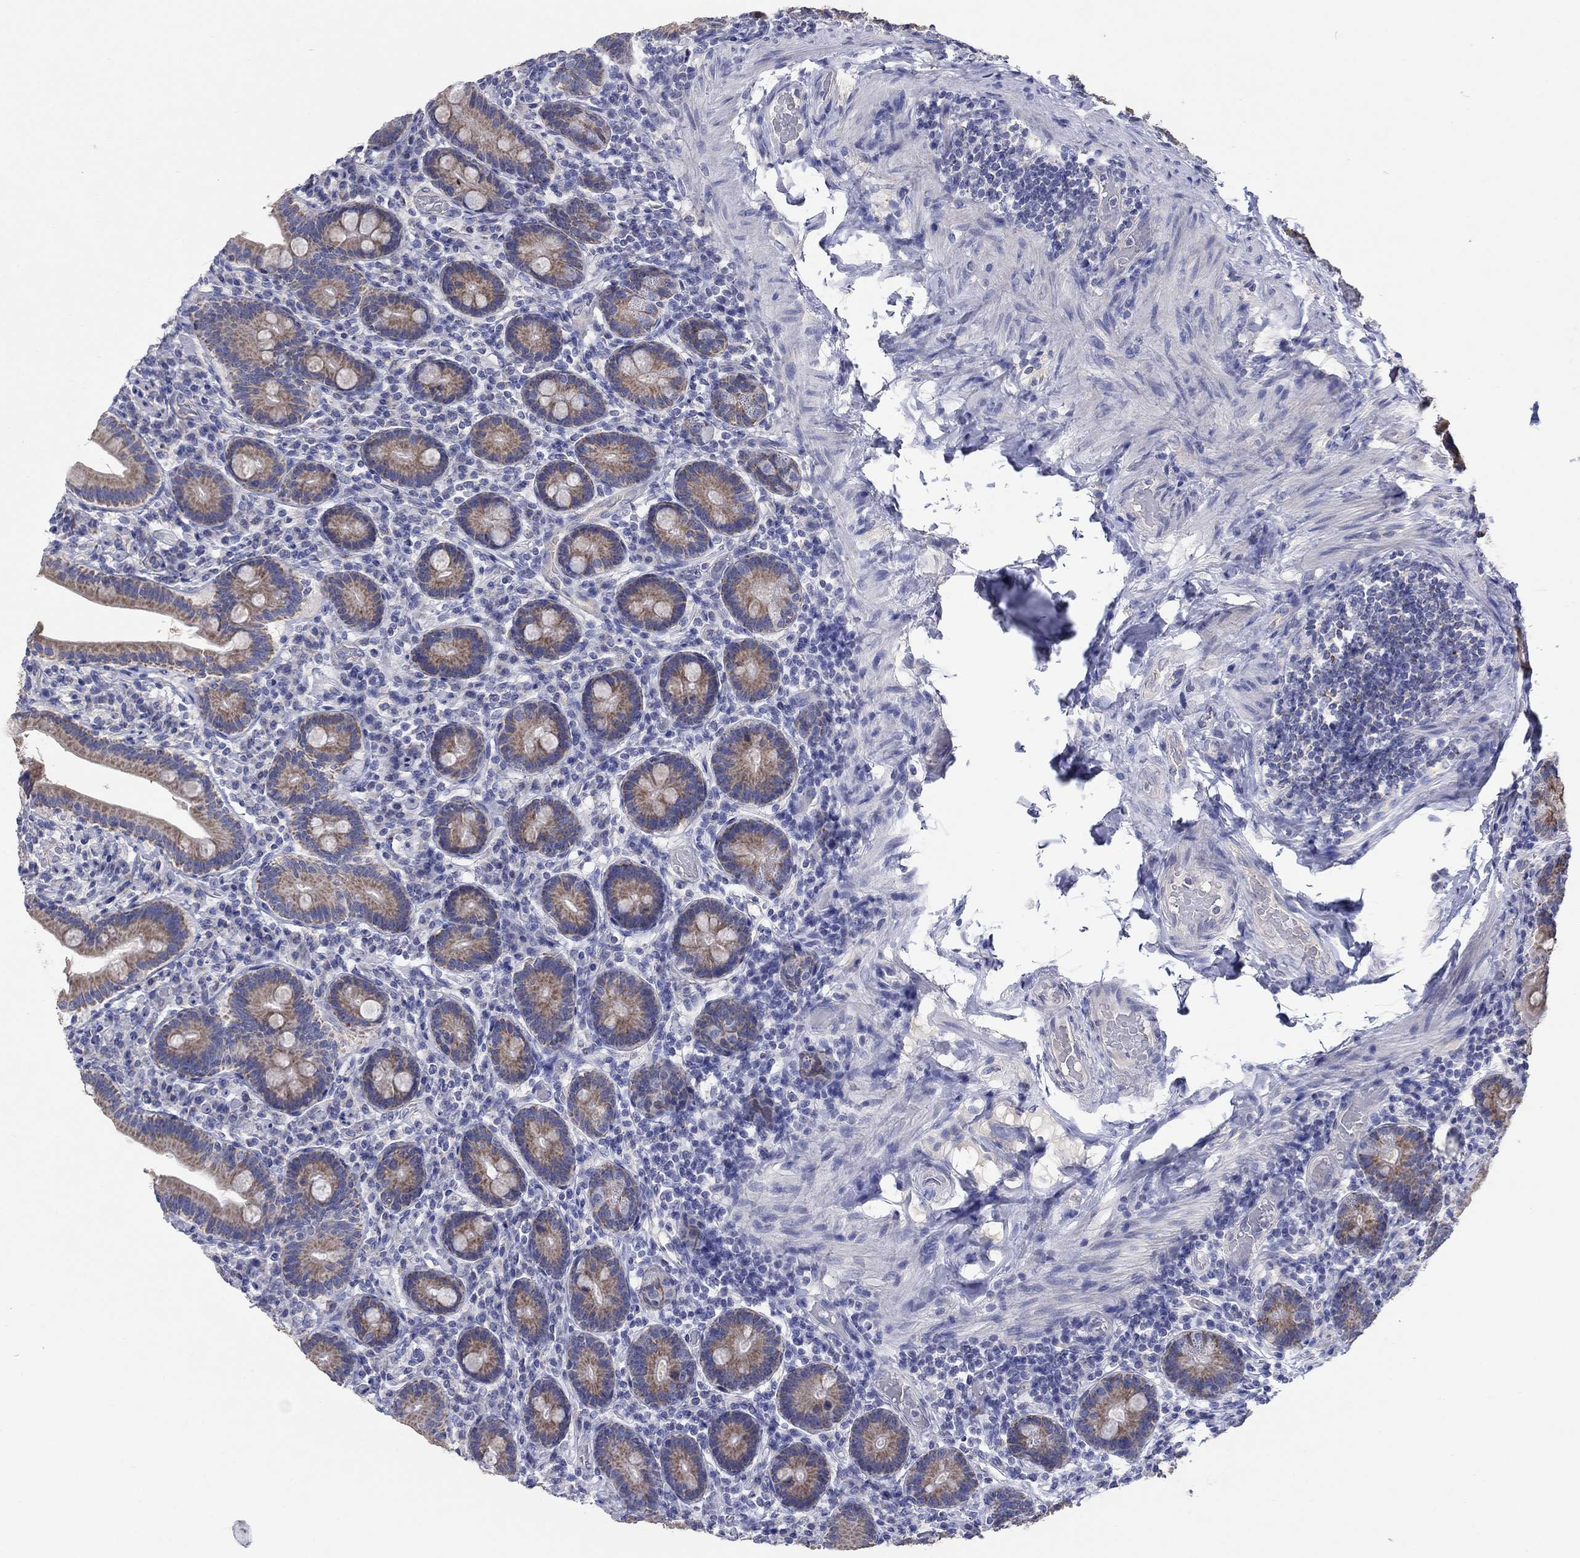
{"staining": {"intensity": "moderate", "quantity": "25%-75%", "location": "cytoplasmic/membranous"}, "tissue": "small intestine", "cell_type": "Glandular cells", "image_type": "normal", "snomed": [{"axis": "morphology", "description": "Normal tissue, NOS"}, {"axis": "topography", "description": "Small intestine"}], "caption": "Immunohistochemistry (IHC) photomicrograph of normal human small intestine stained for a protein (brown), which shows medium levels of moderate cytoplasmic/membranous staining in approximately 25%-75% of glandular cells.", "gene": "CLVS1", "patient": {"sex": "male", "age": 66}}